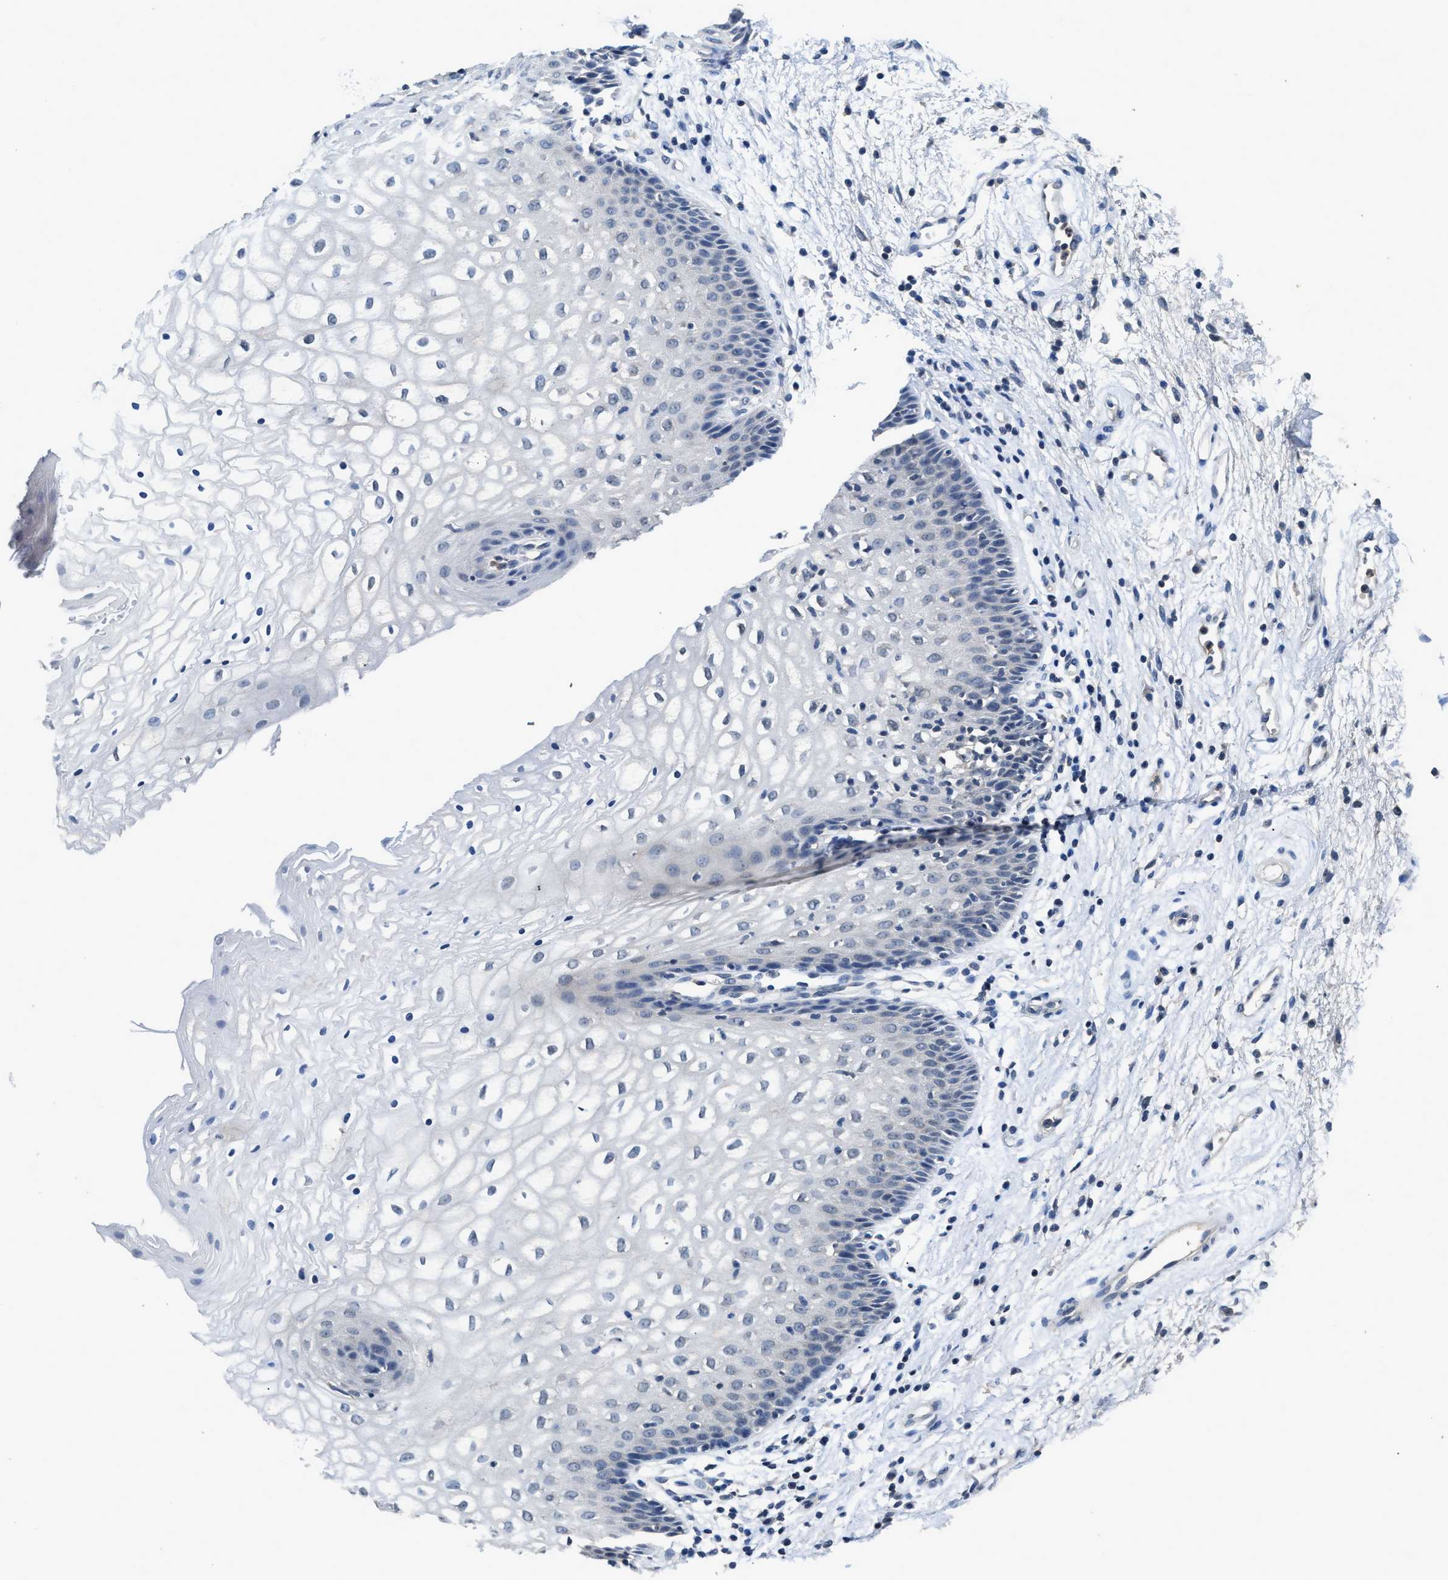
{"staining": {"intensity": "negative", "quantity": "none", "location": "none"}, "tissue": "vagina", "cell_type": "Squamous epithelial cells", "image_type": "normal", "snomed": [{"axis": "morphology", "description": "Normal tissue, NOS"}, {"axis": "topography", "description": "Vagina"}], "caption": "The image exhibits no staining of squamous epithelial cells in benign vagina. (Brightfield microscopy of DAB (3,3'-diaminobenzidine) immunohistochemistry at high magnification).", "gene": "INHA", "patient": {"sex": "female", "age": 34}}